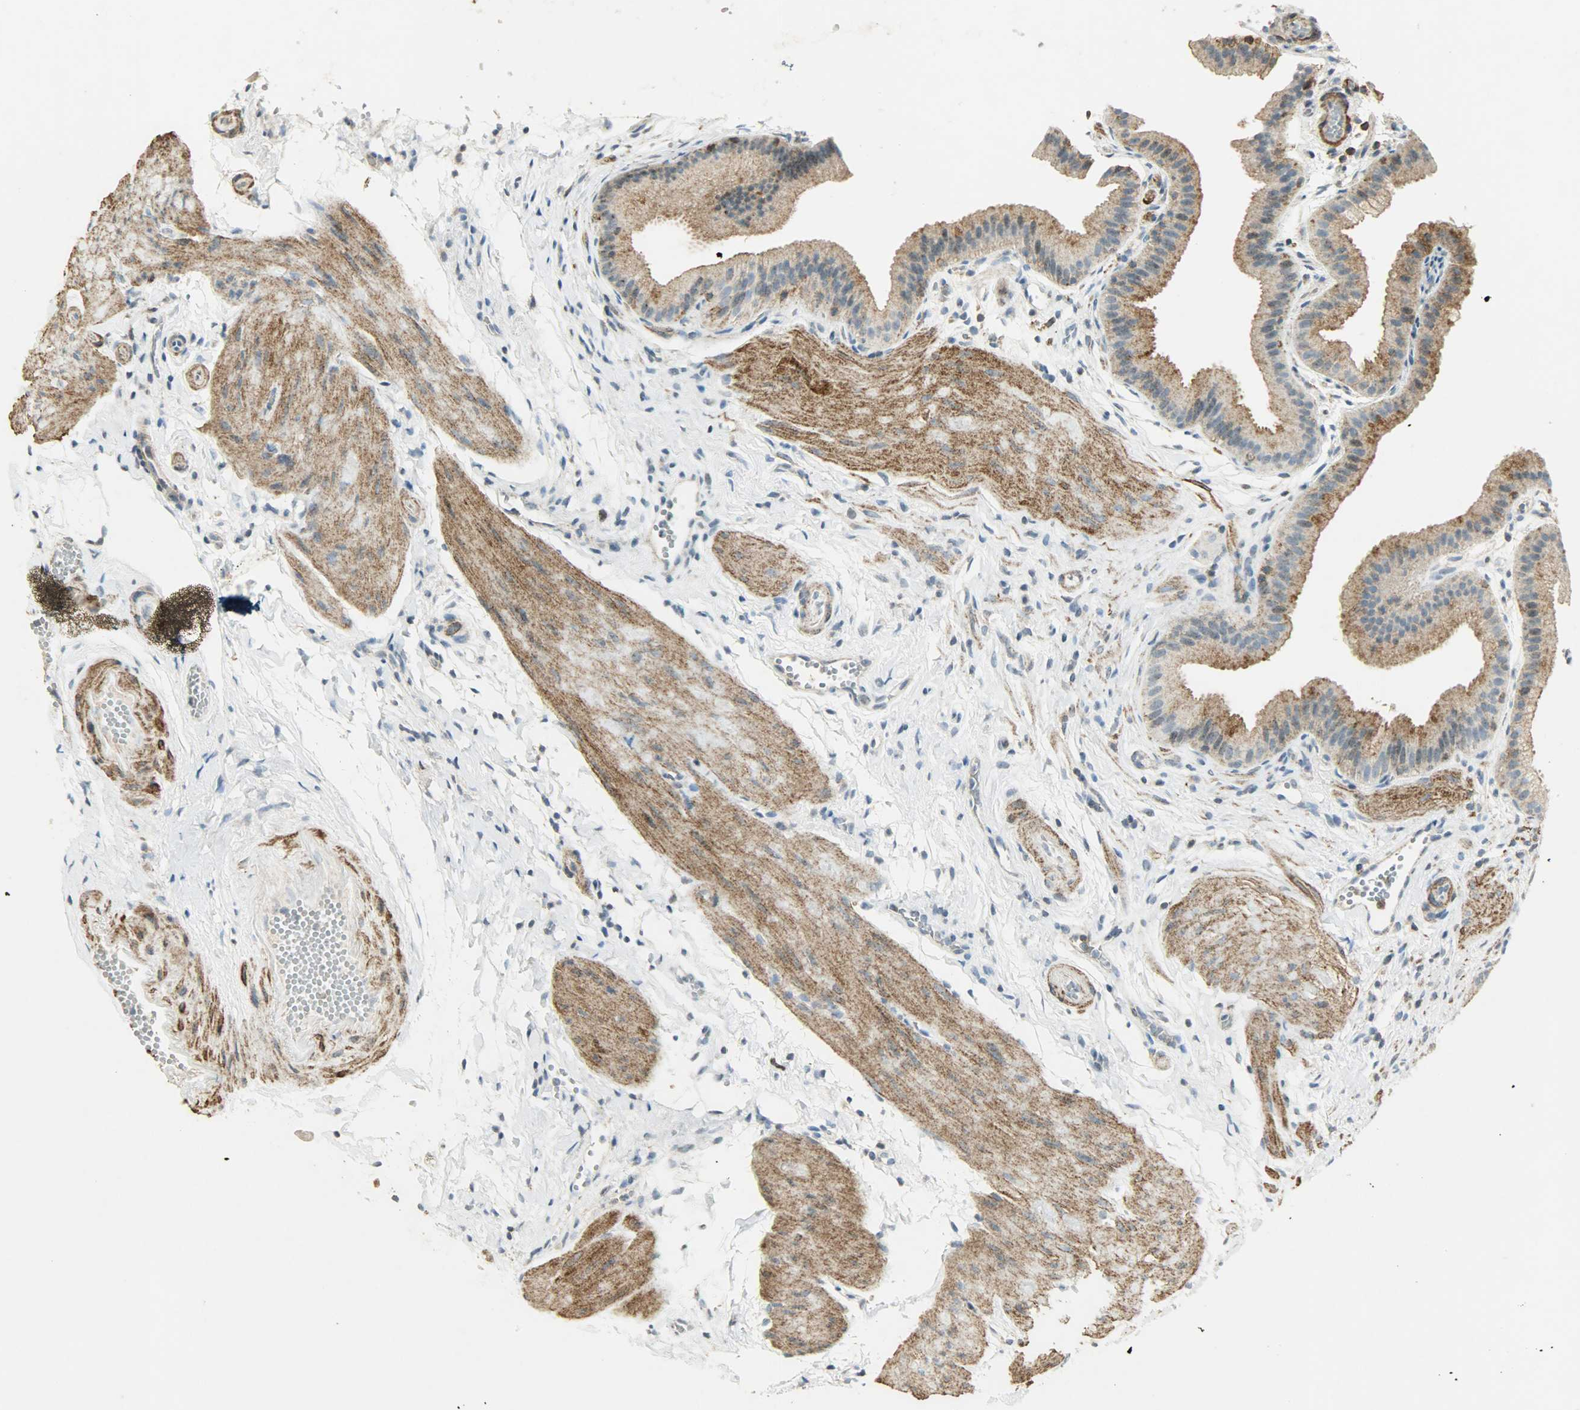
{"staining": {"intensity": "moderate", "quantity": ">75%", "location": "cytoplasmic/membranous"}, "tissue": "gallbladder", "cell_type": "Glandular cells", "image_type": "normal", "snomed": [{"axis": "morphology", "description": "Normal tissue, NOS"}, {"axis": "topography", "description": "Gallbladder"}], "caption": "Gallbladder stained with DAB IHC demonstrates medium levels of moderate cytoplasmic/membranous positivity in about >75% of glandular cells.", "gene": "AURKB", "patient": {"sex": "female", "age": 63}}